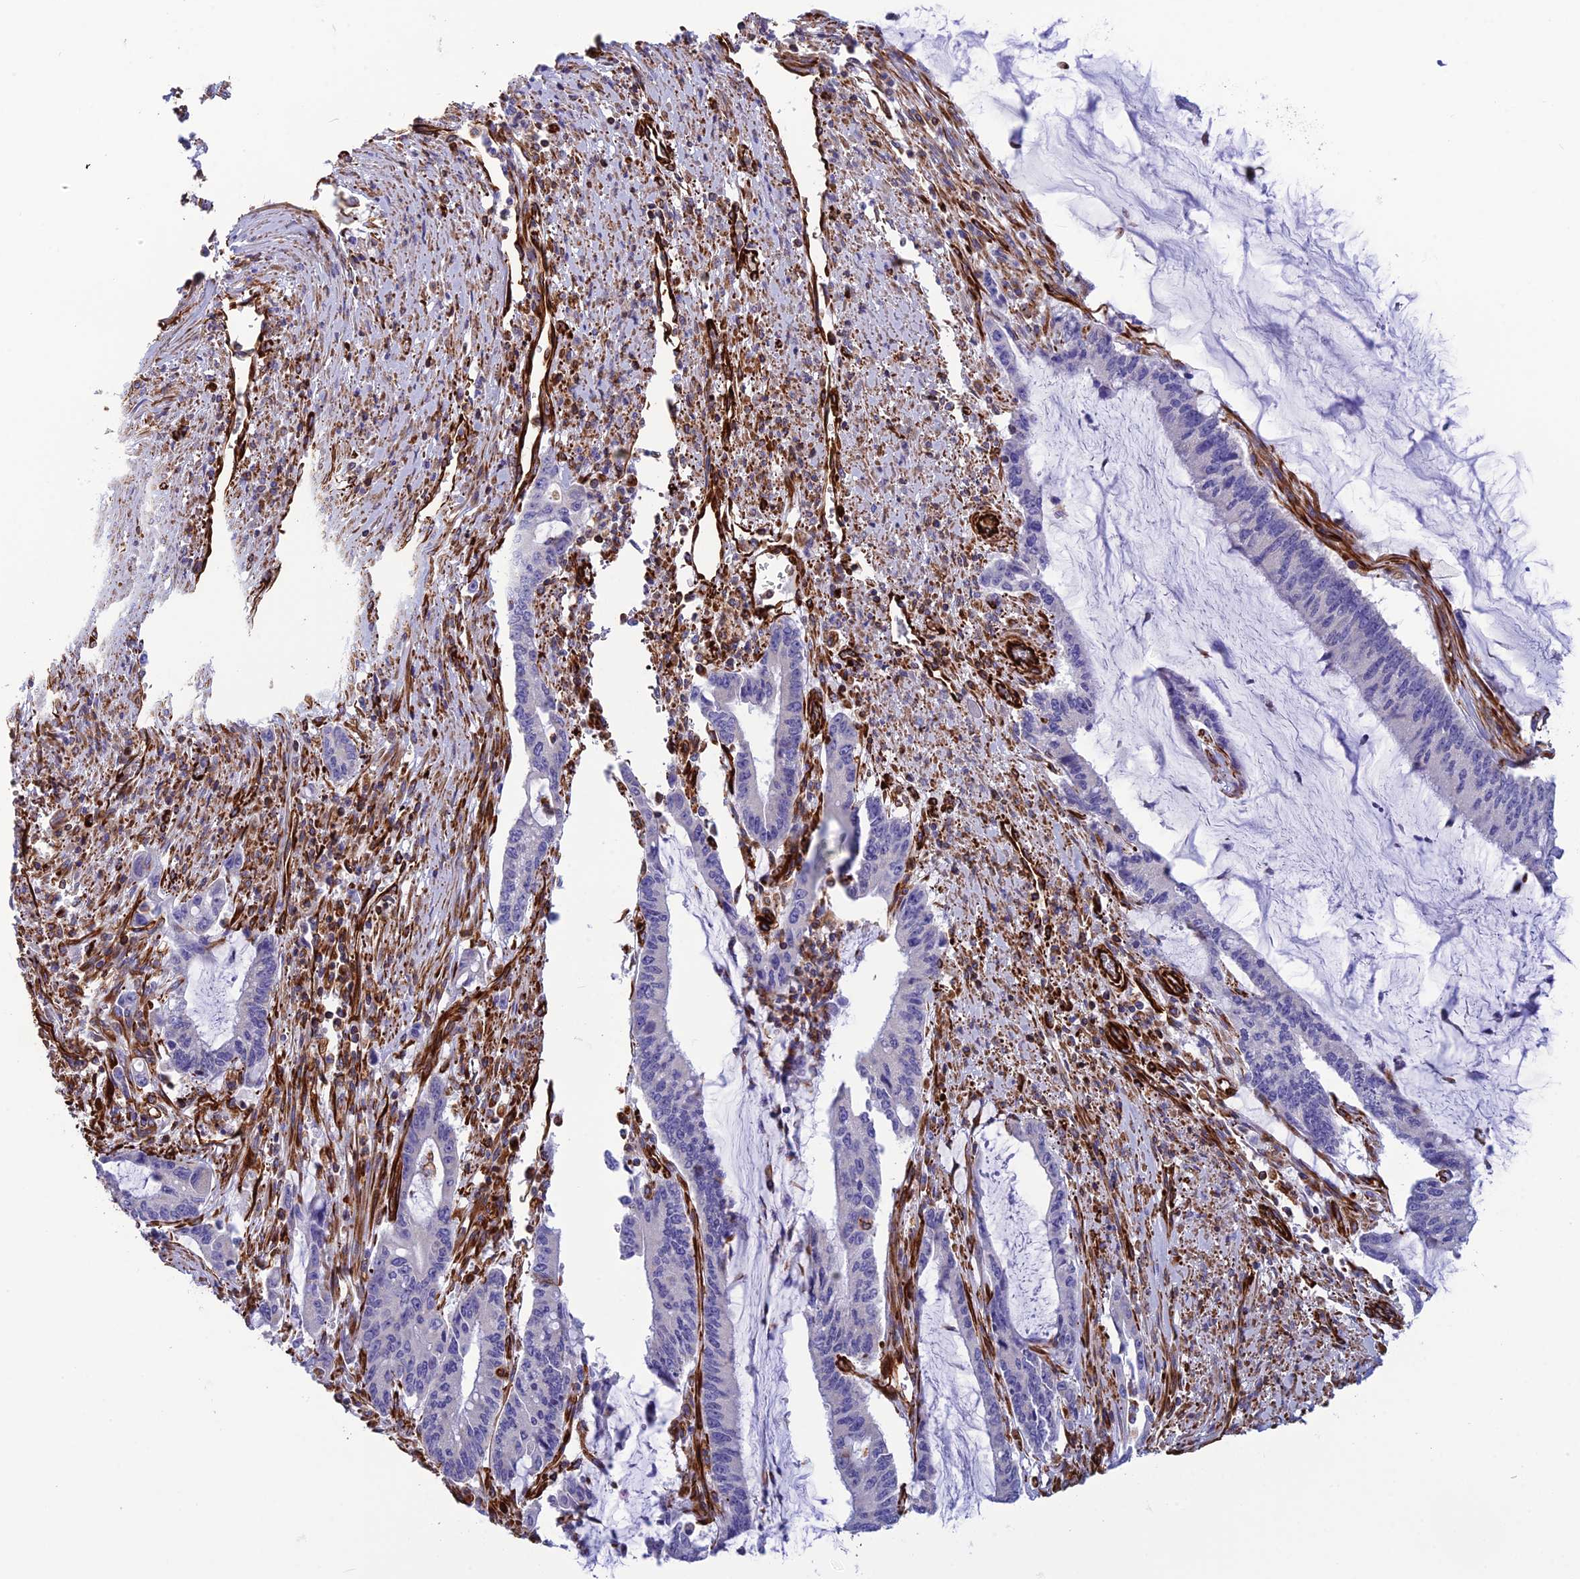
{"staining": {"intensity": "negative", "quantity": "none", "location": "none"}, "tissue": "pancreatic cancer", "cell_type": "Tumor cells", "image_type": "cancer", "snomed": [{"axis": "morphology", "description": "Adenocarcinoma, NOS"}, {"axis": "topography", "description": "Pancreas"}], "caption": "Immunohistochemistry (IHC) histopathology image of human adenocarcinoma (pancreatic) stained for a protein (brown), which displays no staining in tumor cells. (DAB (3,3'-diaminobenzidine) IHC with hematoxylin counter stain).", "gene": "FBXL20", "patient": {"sex": "female", "age": 50}}